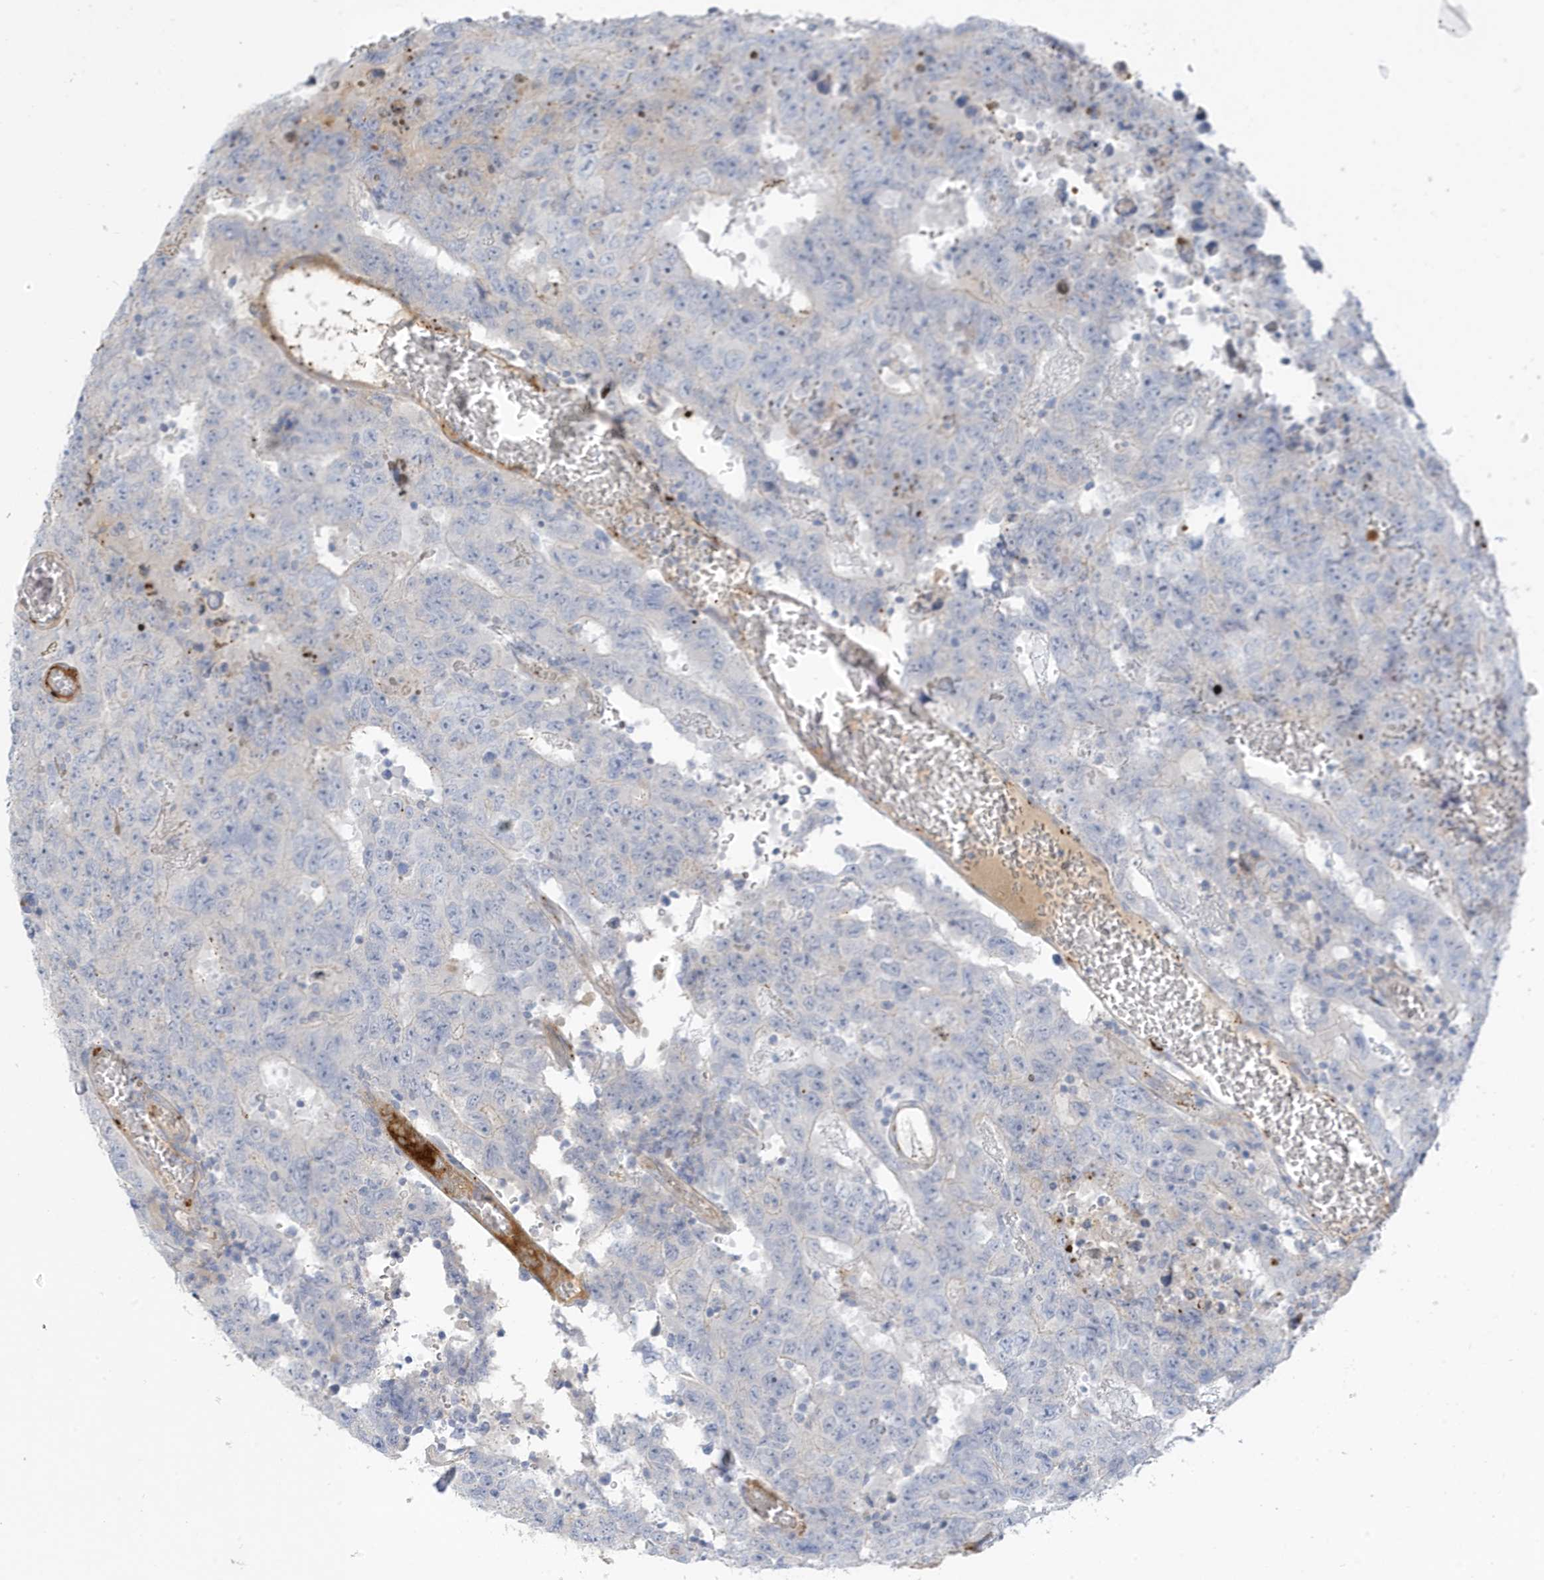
{"staining": {"intensity": "negative", "quantity": "none", "location": "none"}, "tissue": "testis cancer", "cell_type": "Tumor cells", "image_type": "cancer", "snomed": [{"axis": "morphology", "description": "Carcinoma, Embryonal, NOS"}, {"axis": "topography", "description": "Testis"}], "caption": "Tumor cells are negative for brown protein staining in testis cancer (embryonal carcinoma). (Brightfield microscopy of DAB IHC at high magnification).", "gene": "ATP13A5", "patient": {"sex": "male", "age": 26}}